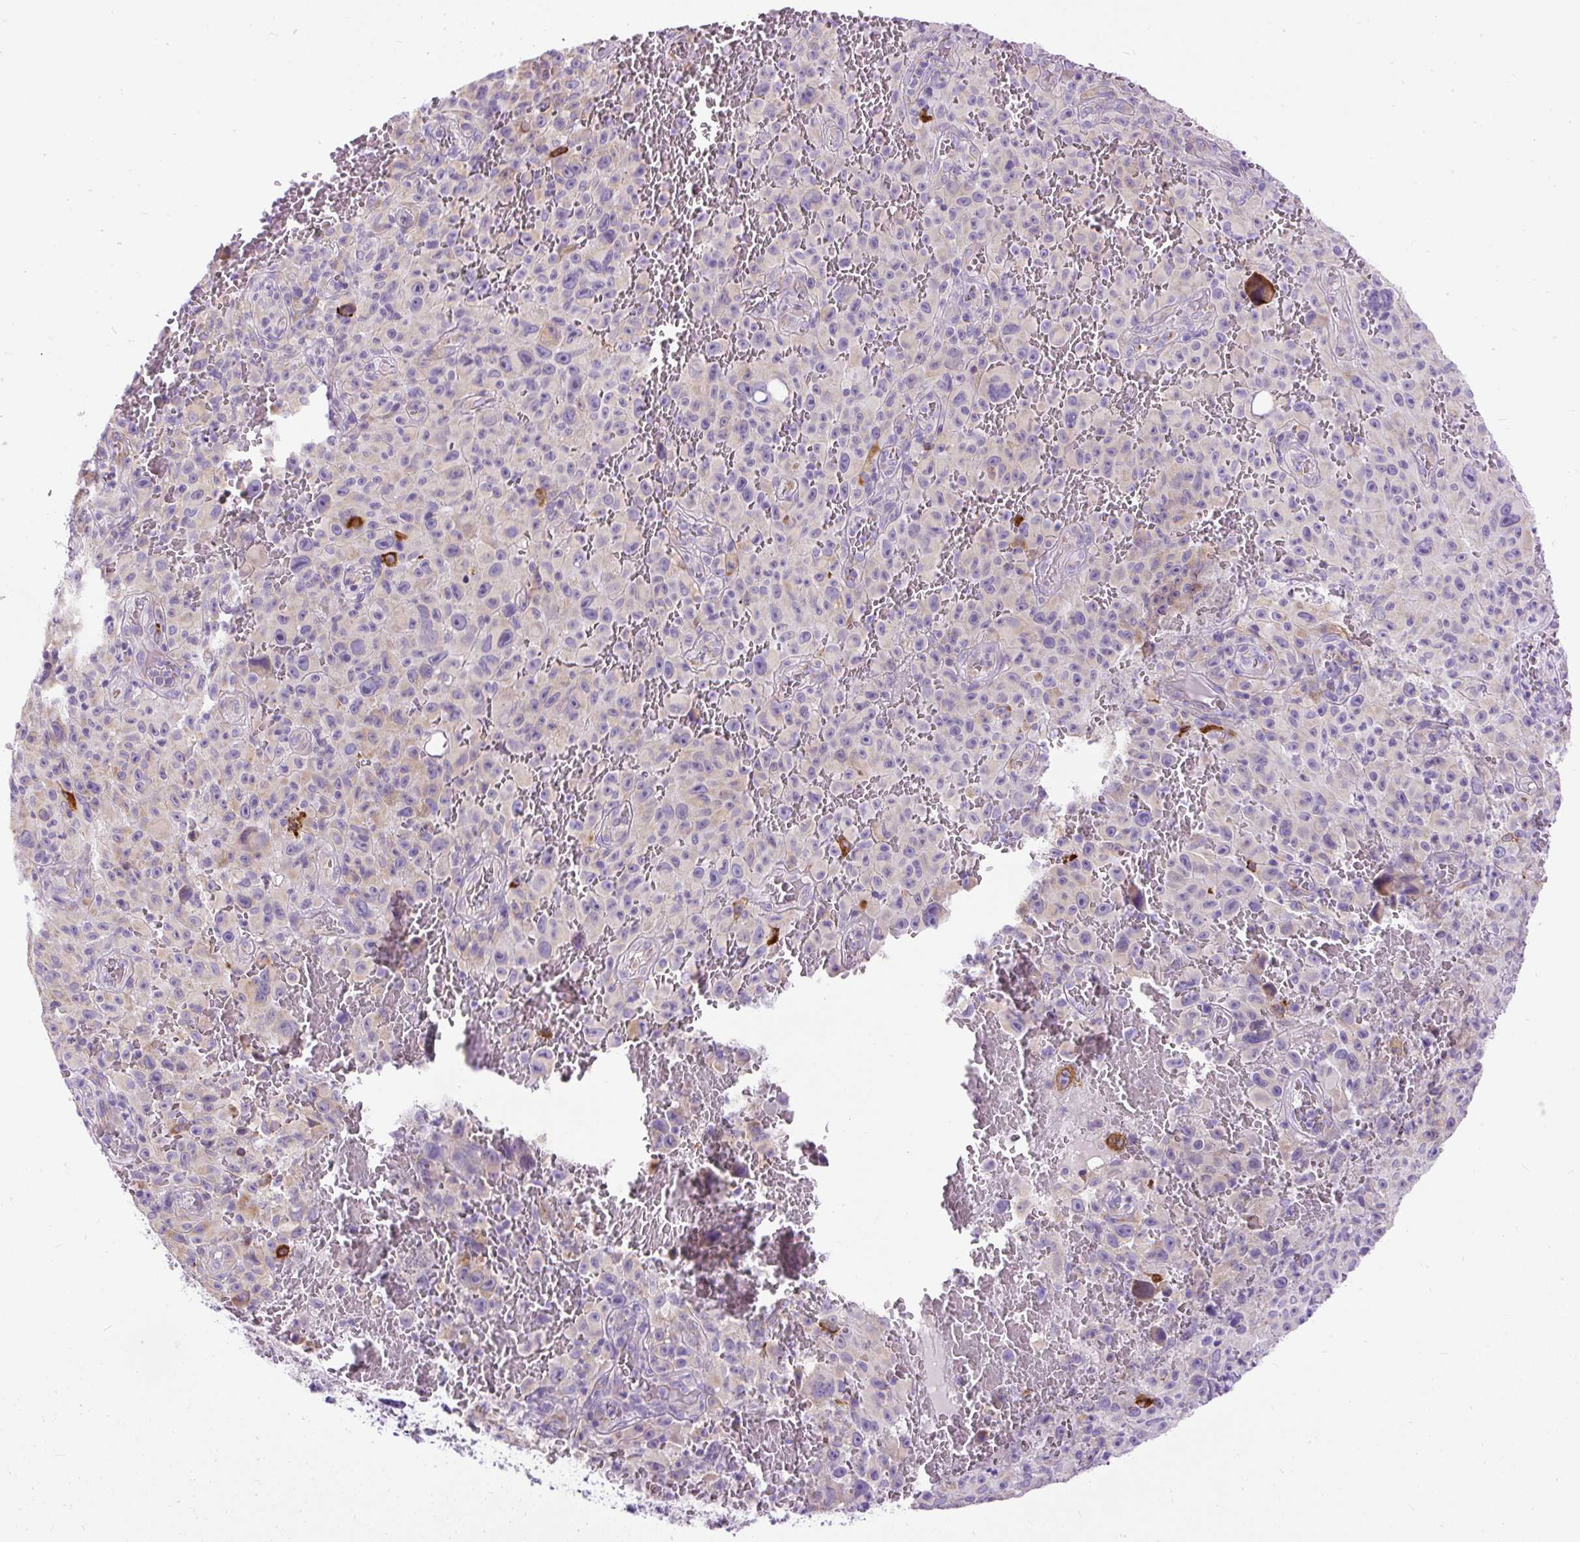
{"staining": {"intensity": "negative", "quantity": "none", "location": "none"}, "tissue": "melanoma", "cell_type": "Tumor cells", "image_type": "cancer", "snomed": [{"axis": "morphology", "description": "Malignant melanoma, NOS"}, {"axis": "topography", "description": "Skin"}], "caption": "DAB immunohistochemical staining of melanoma demonstrates no significant expression in tumor cells.", "gene": "SYBU", "patient": {"sex": "female", "age": 82}}